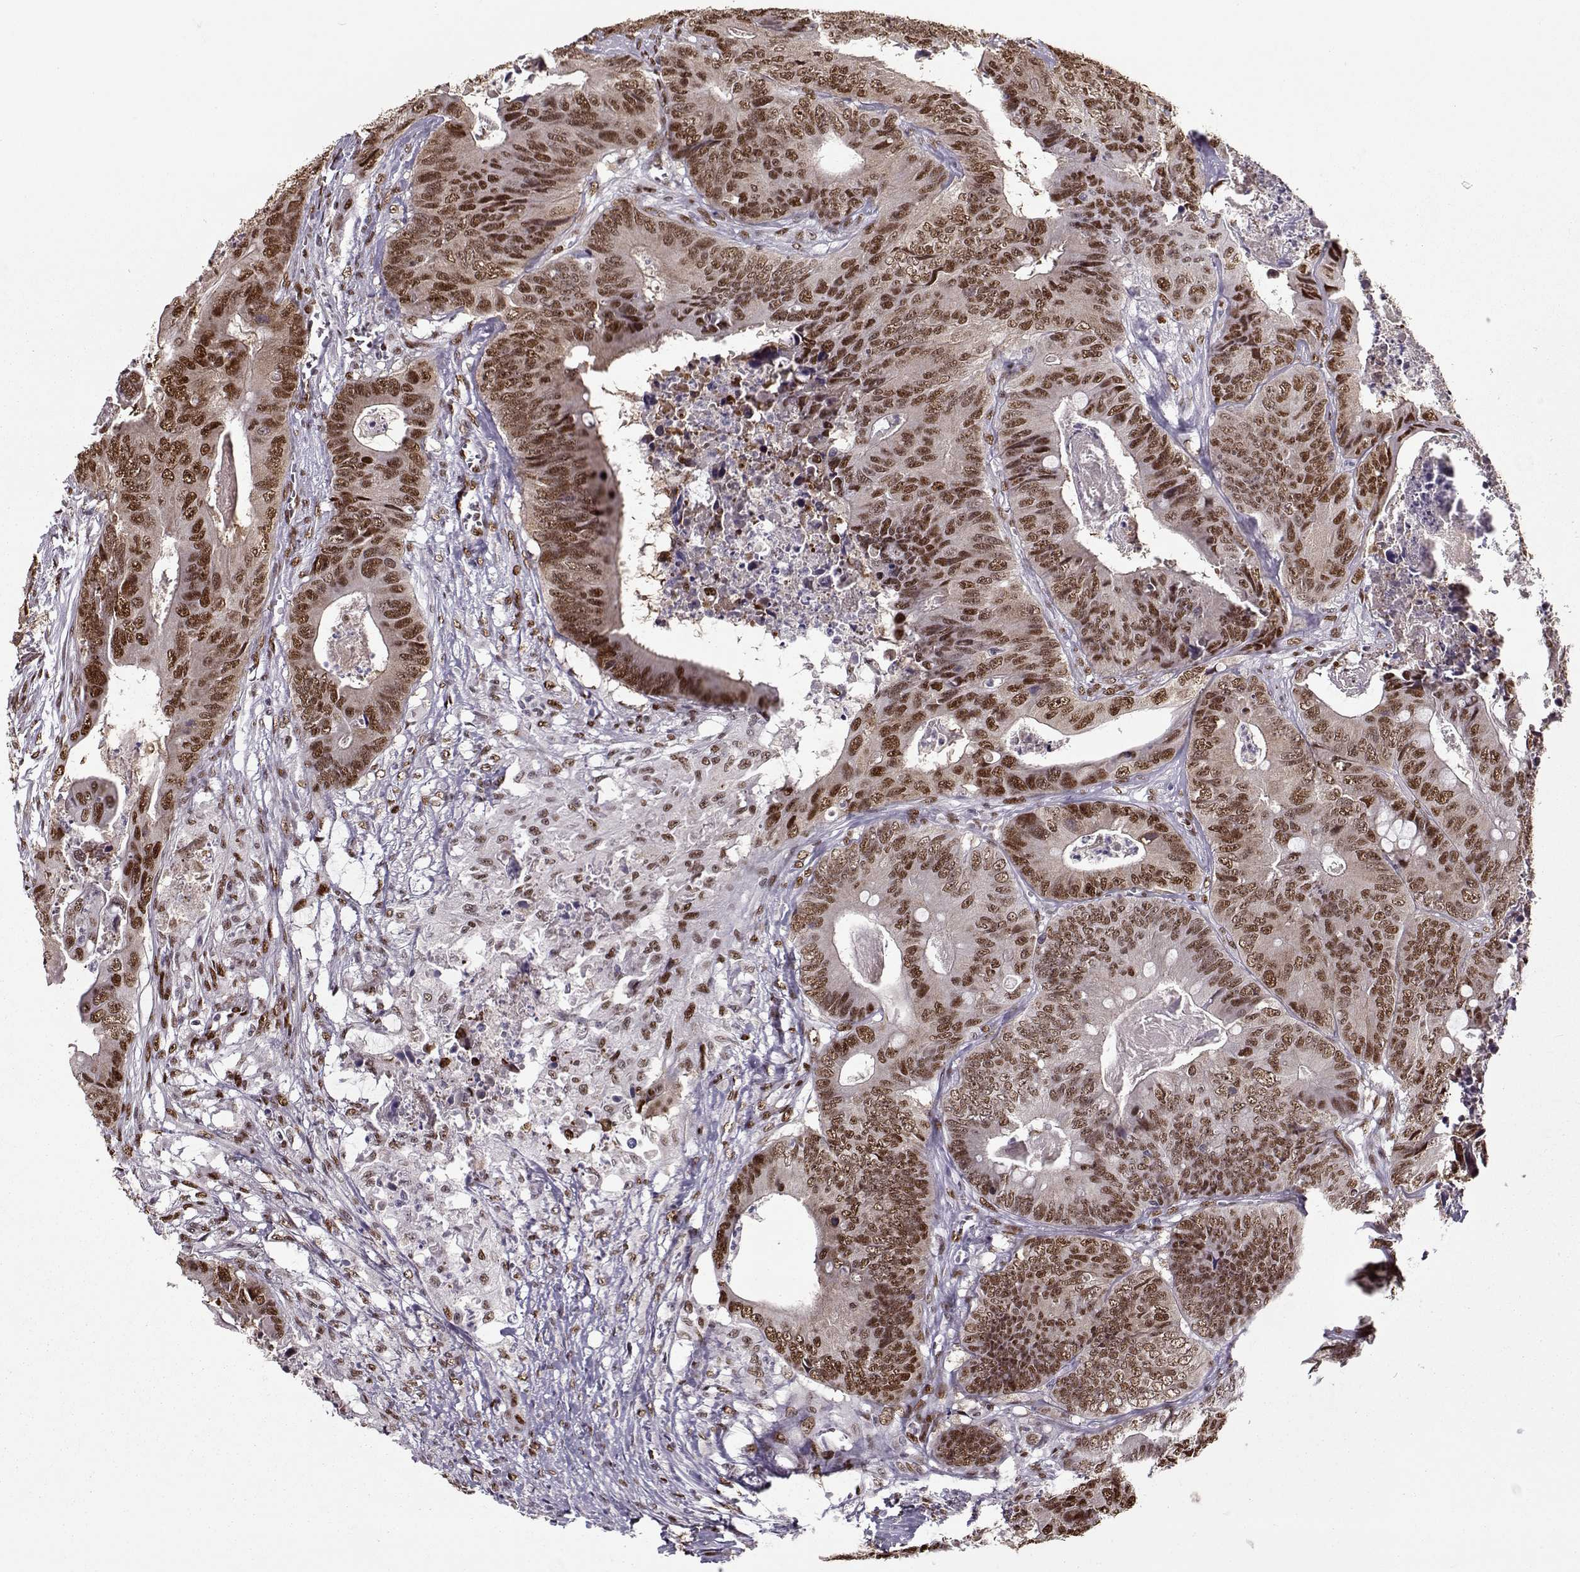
{"staining": {"intensity": "moderate", "quantity": ">75%", "location": "nuclear"}, "tissue": "colorectal cancer", "cell_type": "Tumor cells", "image_type": "cancer", "snomed": [{"axis": "morphology", "description": "Adenocarcinoma, NOS"}, {"axis": "topography", "description": "Colon"}], "caption": "DAB immunohistochemical staining of human colorectal cancer exhibits moderate nuclear protein expression in approximately >75% of tumor cells.", "gene": "PRMT8", "patient": {"sex": "male", "age": 84}}